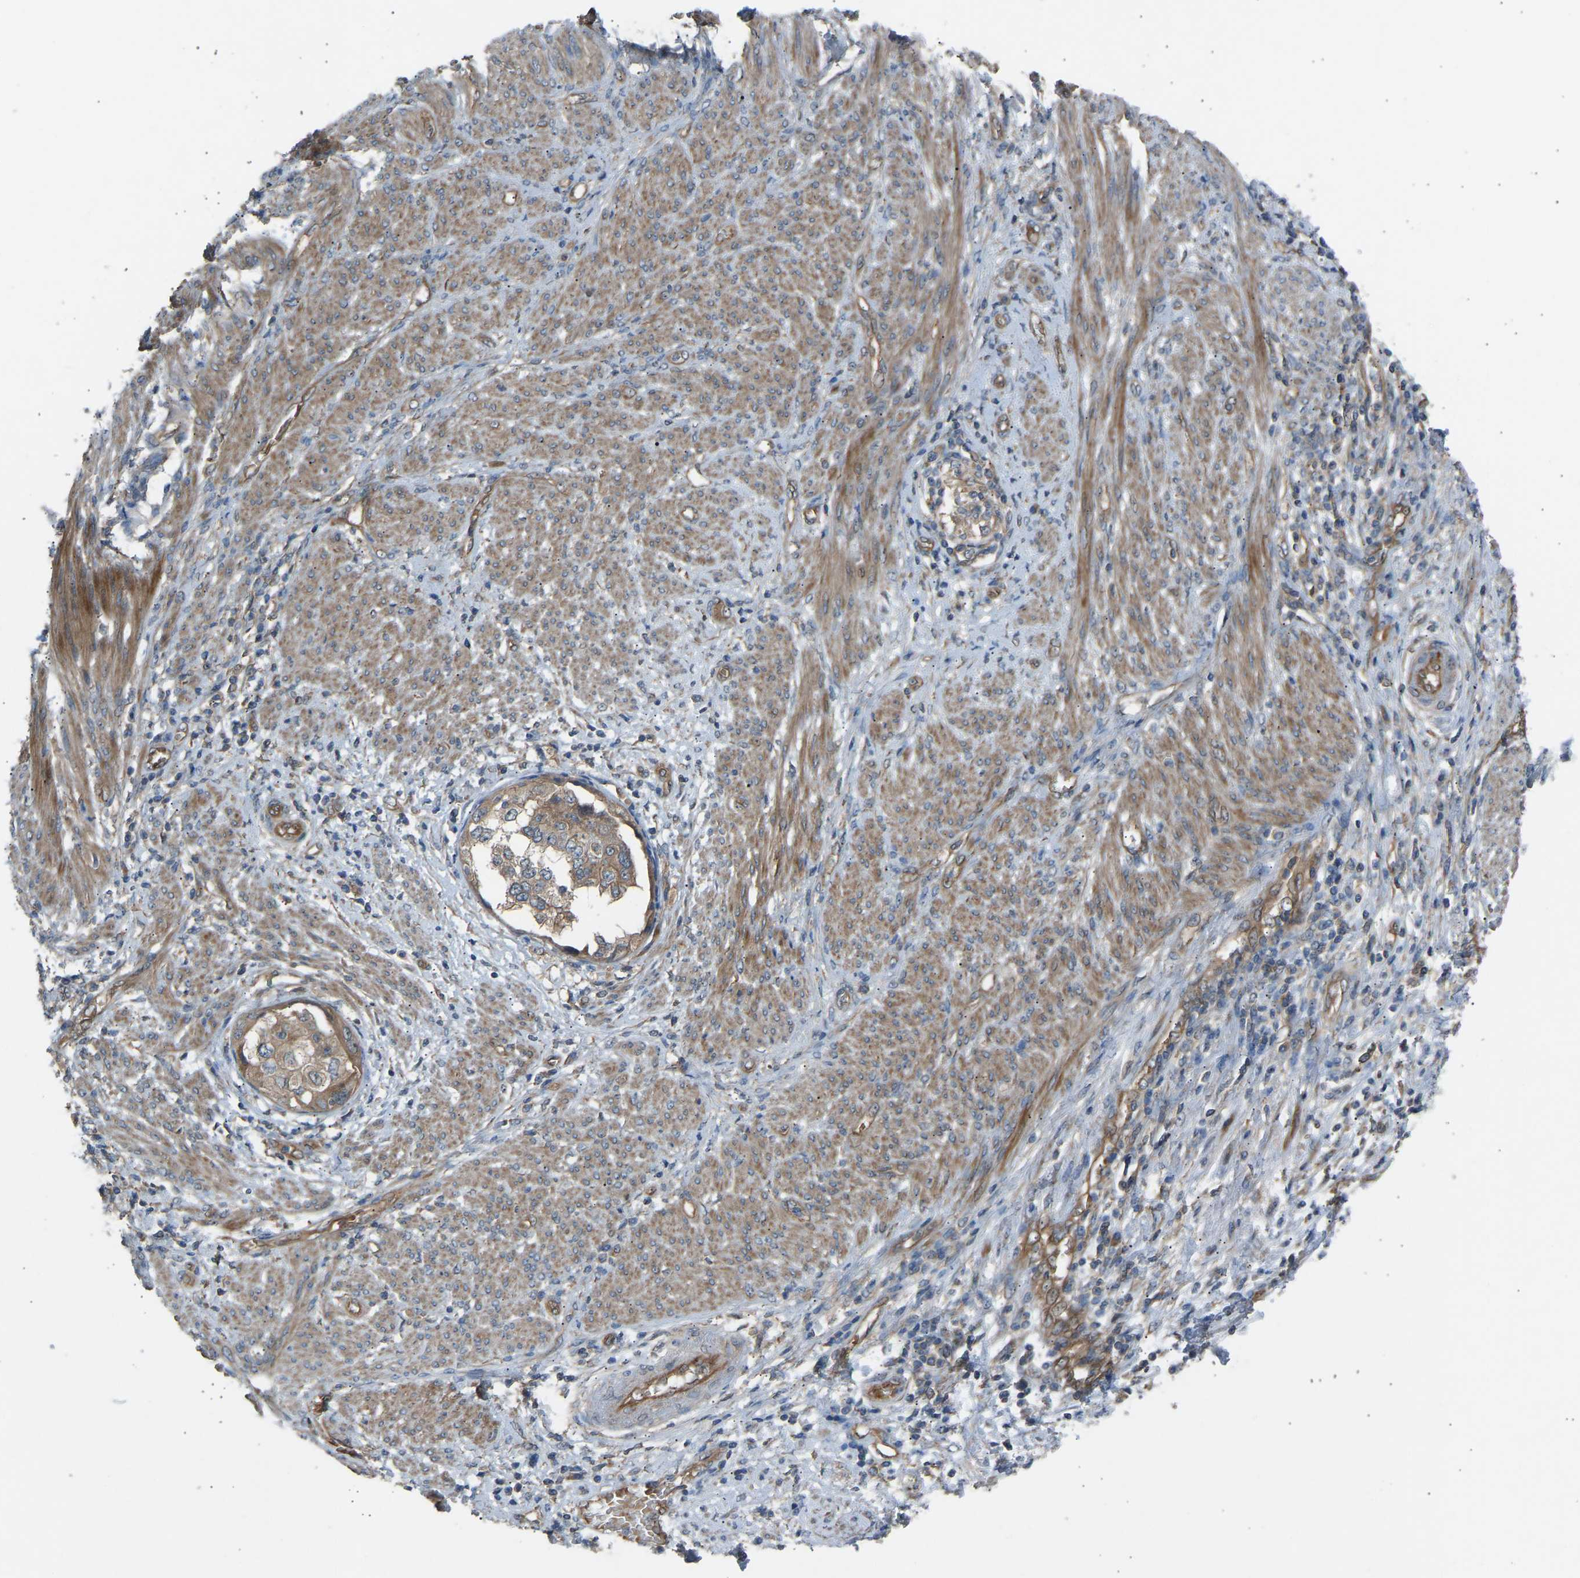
{"staining": {"intensity": "weak", "quantity": ">75%", "location": "cytoplasmic/membranous"}, "tissue": "endometrial cancer", "cell_type": "Tumor cells", "image_type": "cancer", "snomed": [{"axis": "morphology", "description": "Adenocarcinoma, NOS"}, {"axis": "topography", "description": "Endometrium"}], "caption": "Immunohistochemistry staining of endometrial cancer, which demonstrates low levels of weak cytoplasmic/membranous expression in about >75% of tumor cells indicating weak cytoplasmic/membranous protein positivity. The staining was performed using DAB (3,3'-diaminobenzidine) (brown) for protein detection and nuclei were counterstained in hematoxylin (blue).", "gene": "GAS2L1", "patient": {"sex": "female", "age": 85}}